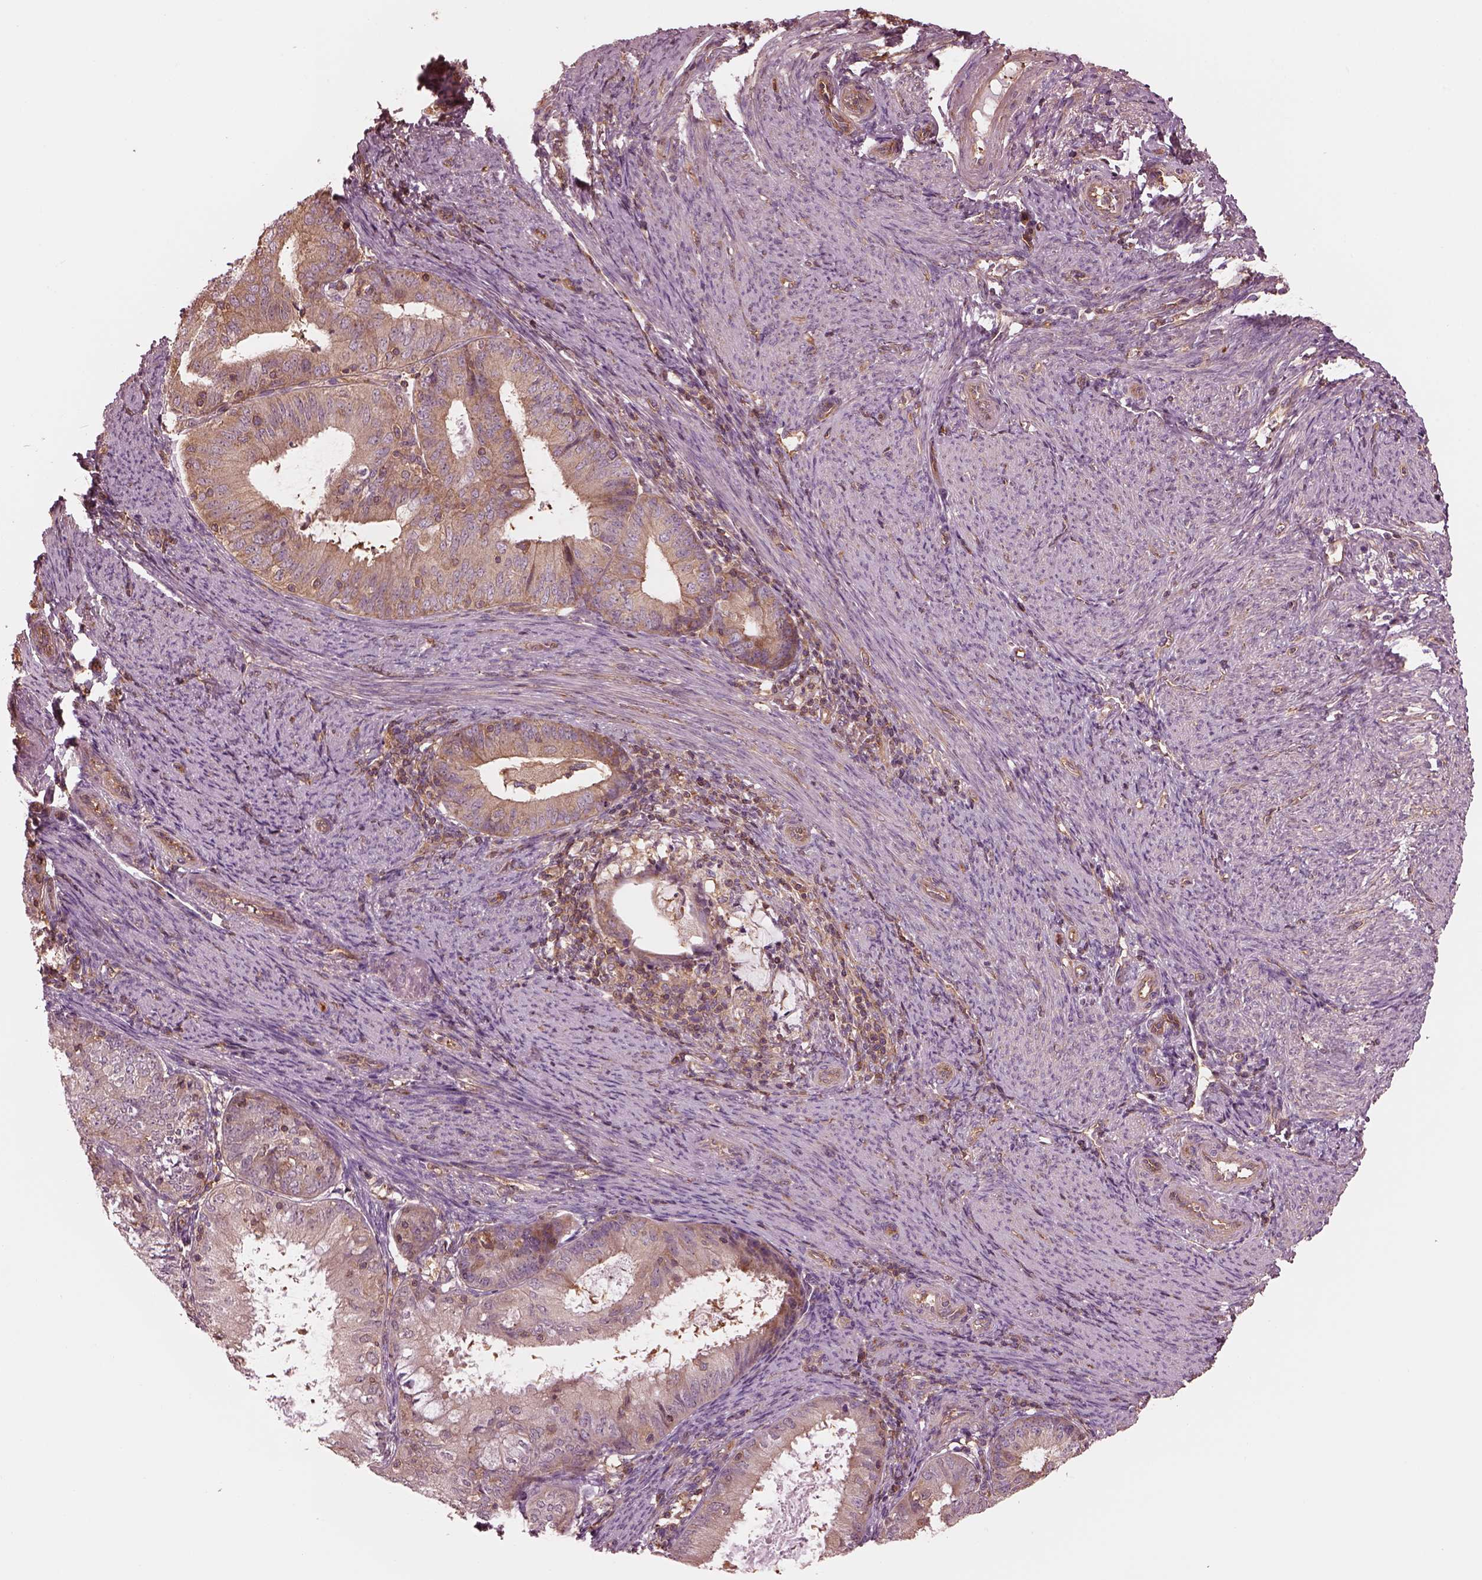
{"staining": {"intensity": "moderate", "quantity": ">75%", "location": "cytoplasmic/membranous"}, "tissue": "endometrial cancer", "cell_type": "Tumor cells", "image_type": "cancer", "snomed": [{"axis": "morphology", "description": "Adenocarcinoma, NOS"}, {"axis": "topography", "description": "Endometrium"}], "caption": "Protein staining of adenocarcinoma (endometrial) tissue demonstrates moderate cytoplasmic/membranous expression in approximately >75% of tumor cells. (DAB (3,3'-diaminobenzidine) IHC with brightfield microscopy, high magnification).", "gene": "STK33", "patient": {"sex": "female", "age": 57}}